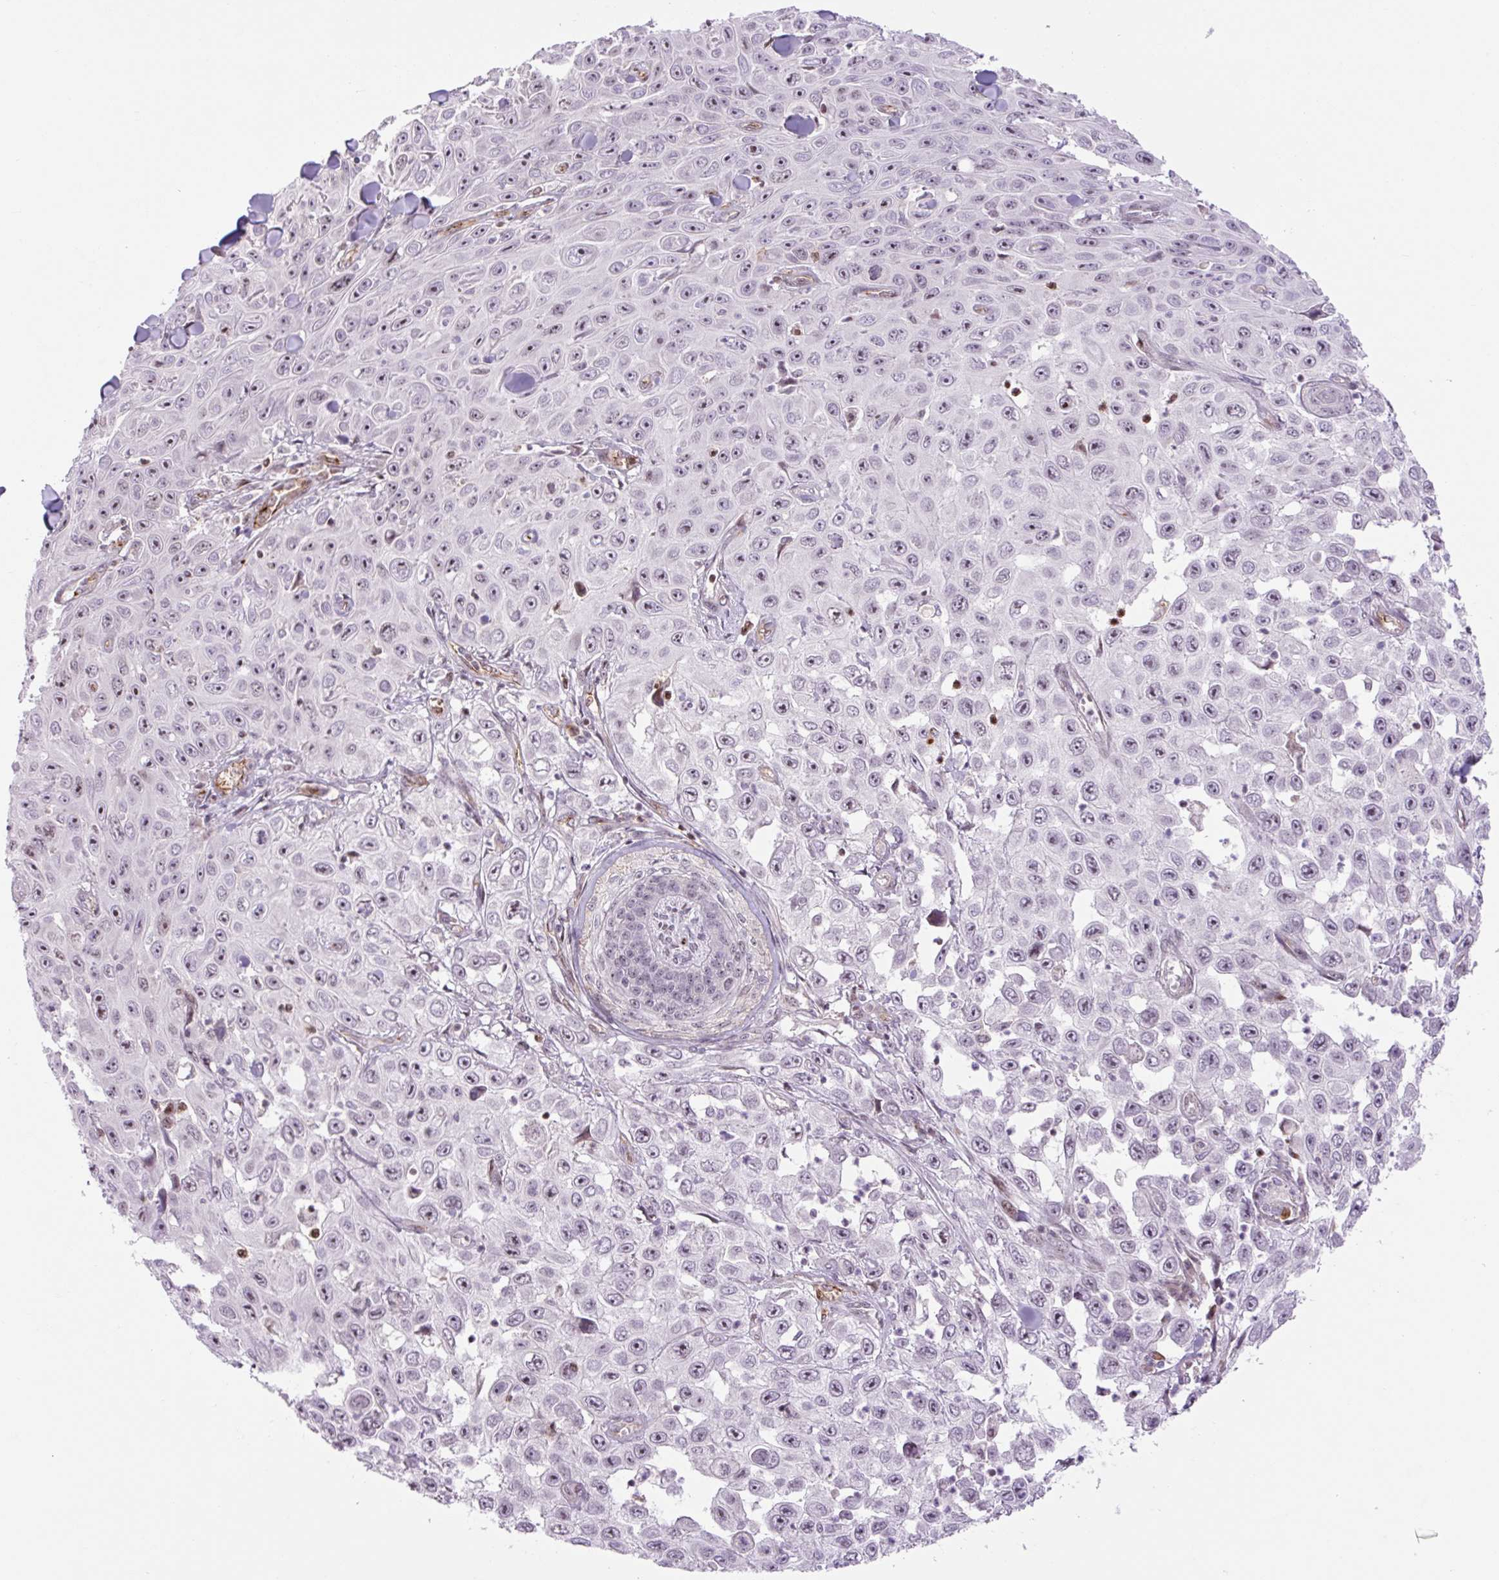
{"staining": {"intensity": "moderate", "quantity": ">75%", "location": "nuclear"}, "tissue": "skin cancer", "cell_type": "Tumor cells", "image_type": "cancer", "snomed": [{"axis": "morphology", "description": "Squamous cell carcinoma, NOS"}, {"axis": "topography", "description": "Skin"}], "caption": "Skin squamous cell carcinoma stained with immunohistochemistry (IHC) reveals moderate nuclear positivity in about >75% of tumor cells. Using DAB (brown) and hematoxylin (blue) stains, captured at high magnification using brightfield microscopy.", "gene": "ZNF417", "patient": {"sex": "male", "age": 82}}